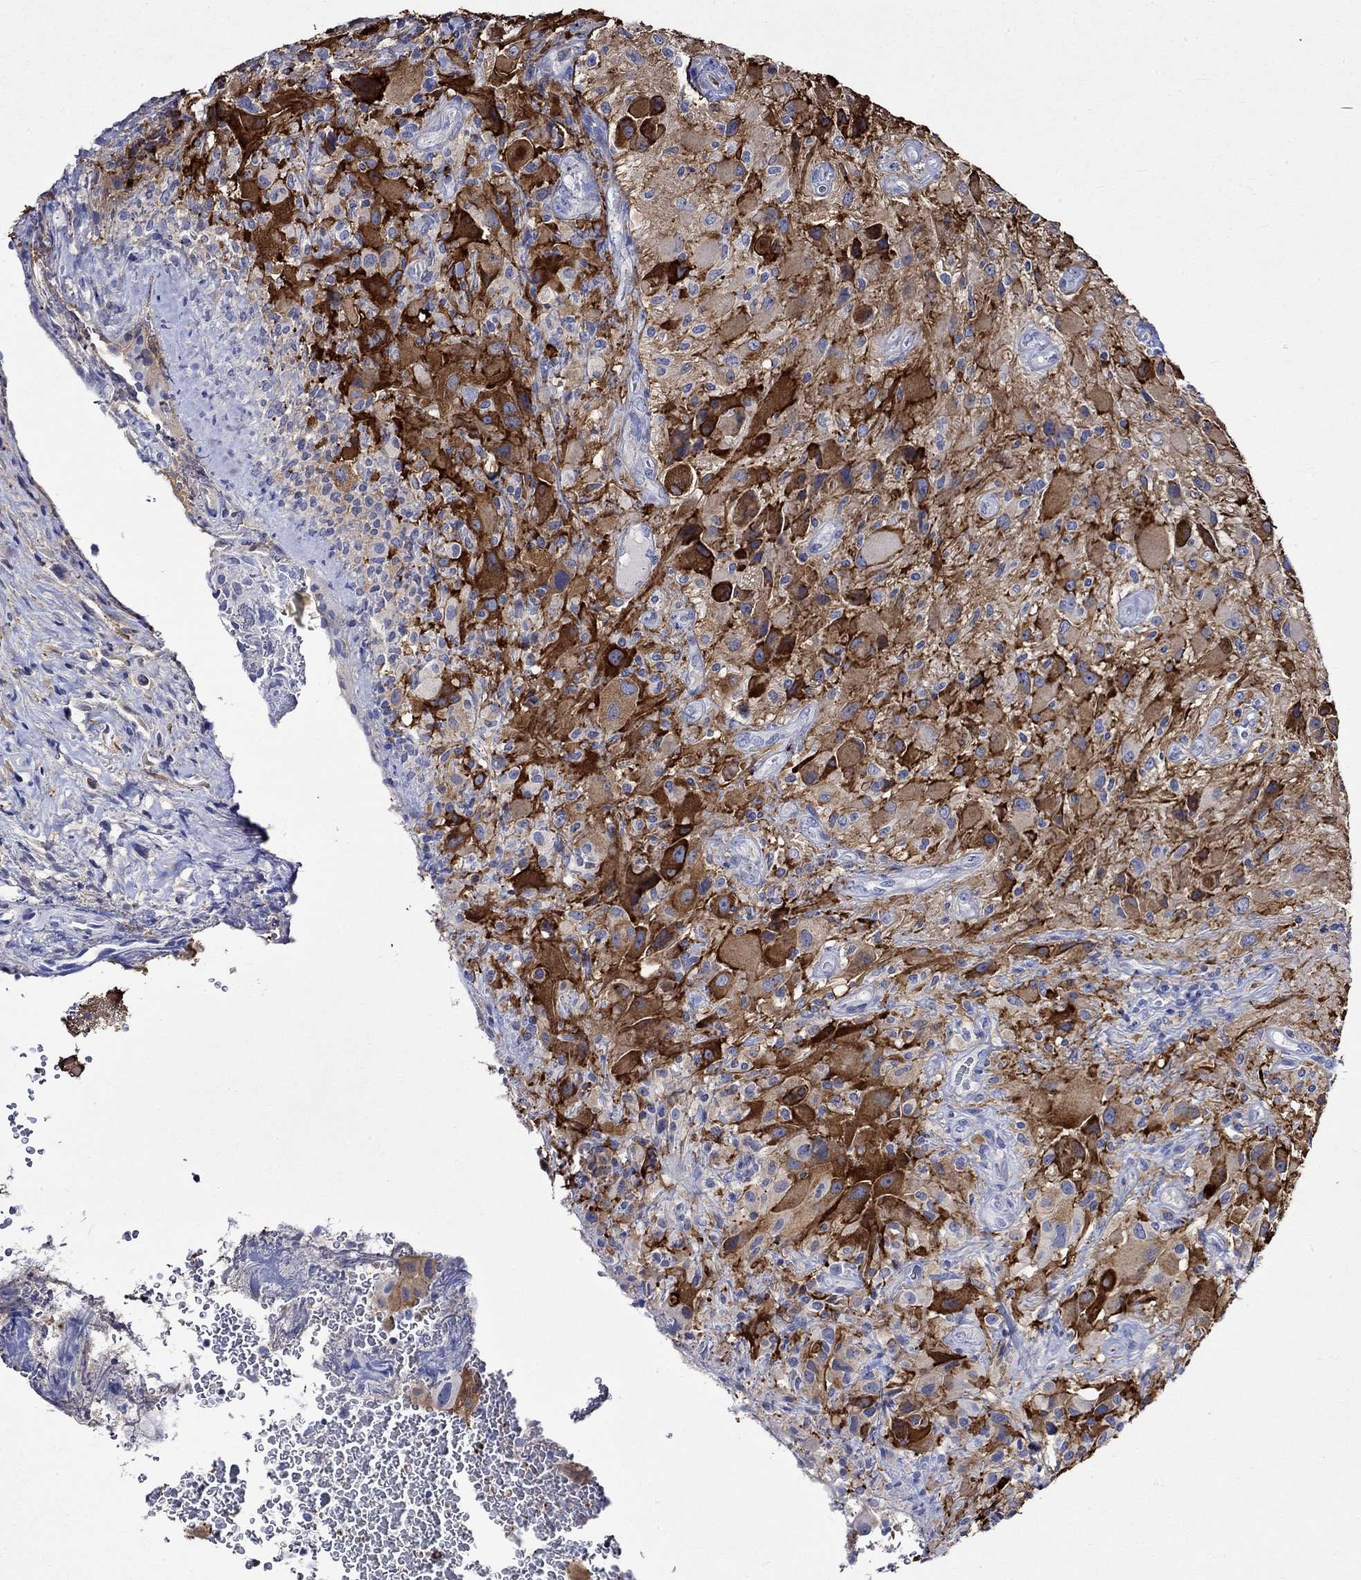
{"staining": {"intensity": "strong", "quantity": "25%-75%", "location": "cytoplasmic/membranous"}, "tissue": "glioma", "cell_type": "Tumor cells", "image_type": "cancer", "snomed": [{"axis": "morphology", "description": "Glioma, malignant, High grade"}, {"axis": "topography", "description": "Cerebral cortex"}], "caption": "Tumor cells reveal strong cytoplasmic/membranous staining in approximately 25%-75% of cells in malignant glioma (high-grade).", "gene": "CRYAB", "patient": {"sex": "male", "age": 35}}